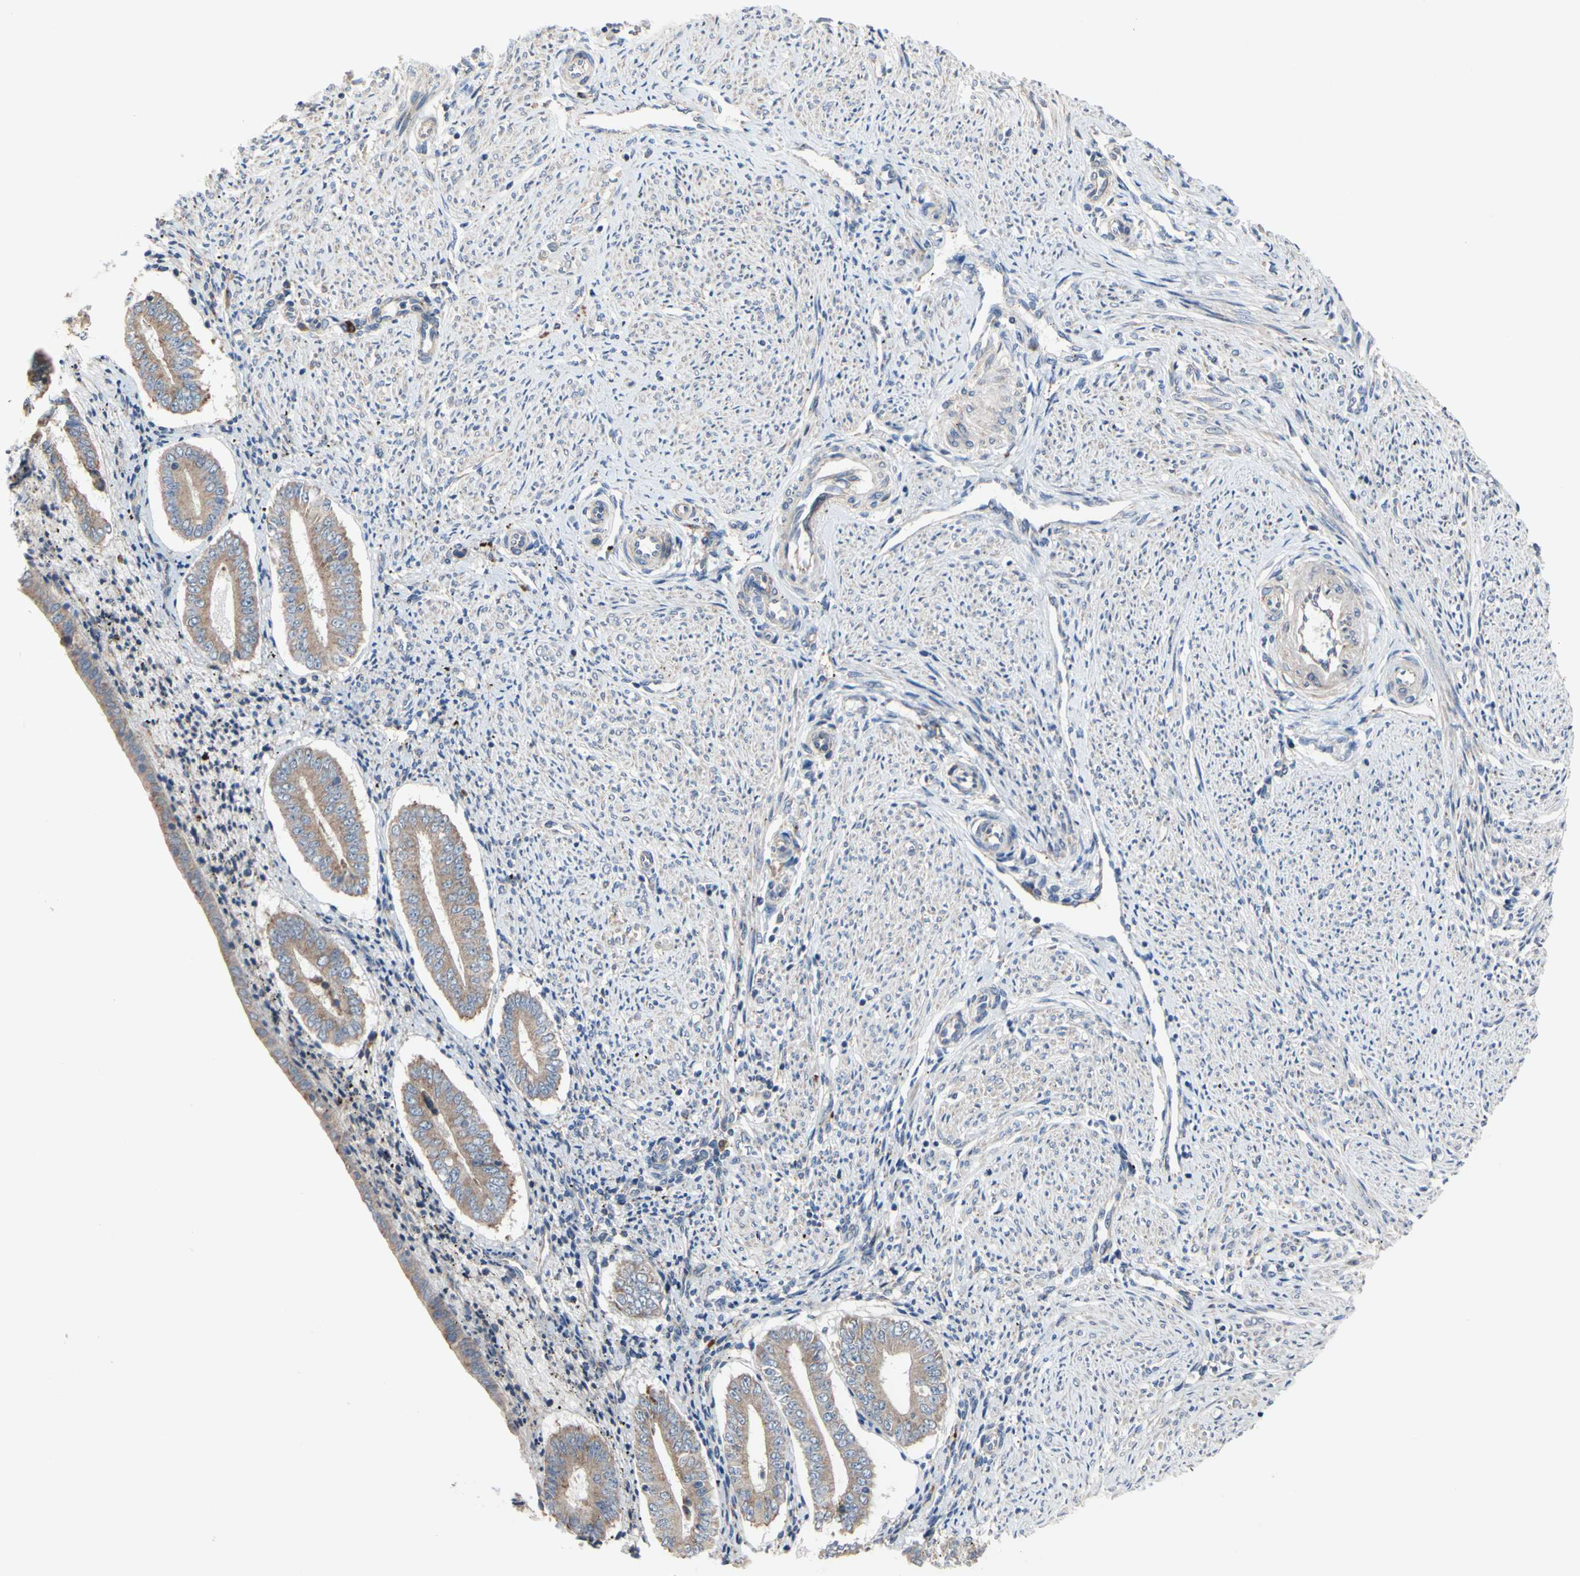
{"staining": {"intensity": "weak", "quantity": "<25%", "location": "cytoplasmic/membranous"}, "tissue": "endometrium", "cell_type": "Cells in endometrial stroma", "image_type": "normal", "snomed": [{"axis": "morphology", "description": "Normal tissue, NOS"}, {"axis": "topography", "description": "Endometrium"}], "caption": "A high-resolution photomicrograph shows immunohistochemistry staining of benign endometrium, which reveals no significant expression in cells in endometrial stroma.", "gene": "TTC14", "patient": {"sex": "female", "age": 42}}